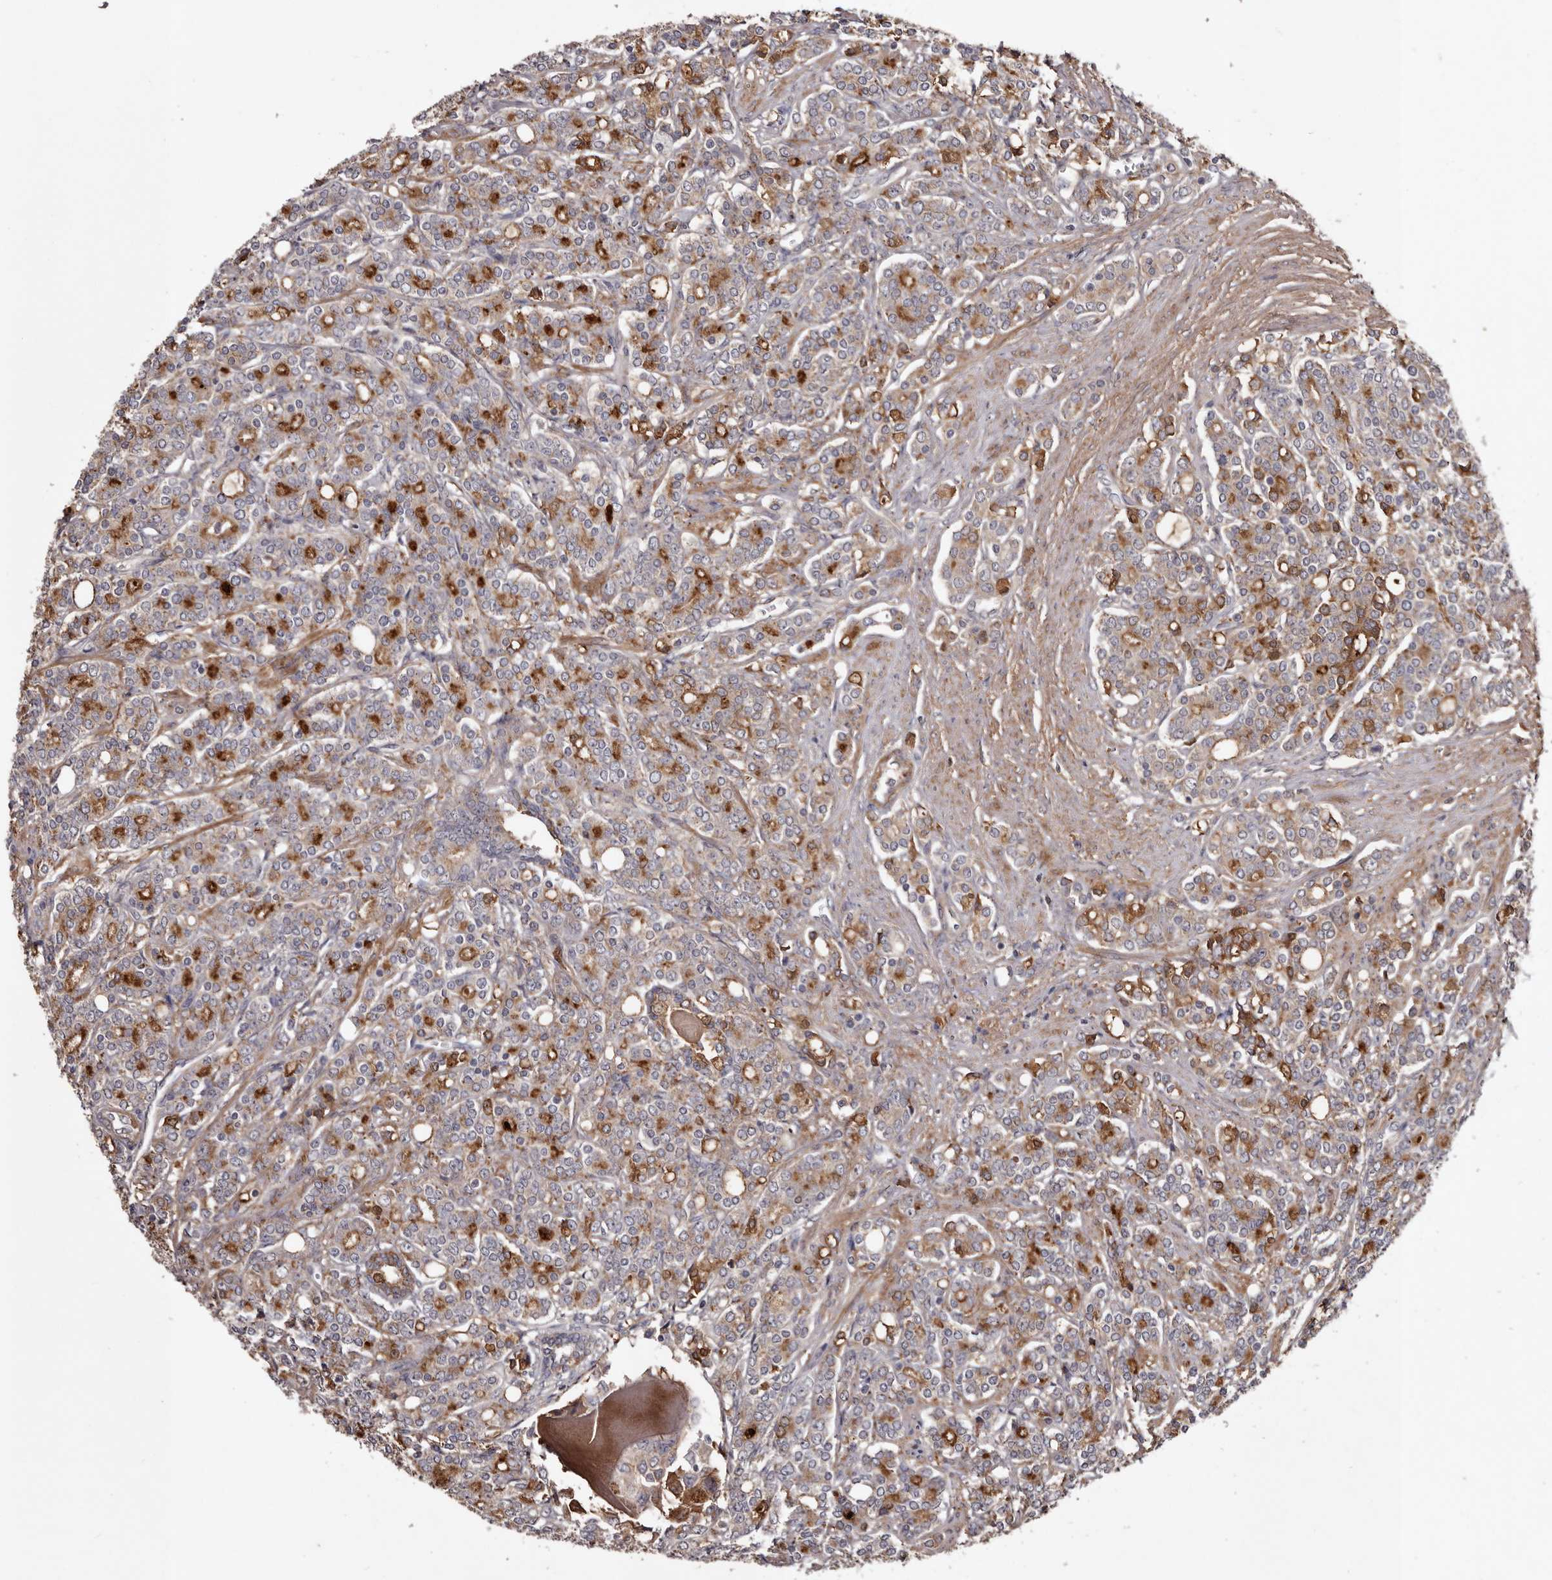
{"staining": {"intensity": "moderate", "quantity": "25%-75%", "location": "cytoplasmic/membranous"}, "tissue": "prostate cancer", "cell_type": "Tumor cells", "image_type": "cancer", "snomed": [{"axis": "morphology", "description": "Adenocarcinoma, High grade"}, {"axis": "topography", "description": "Prostate"}], "caption": "A high-resolution micrograph shows immunohistochemistry (IHC) staining of prostate high-grade adenocarcinoma, which demonstrates moderate cytoplasmic/membranous staining in approximately 25%-75% of tumor cells.", "gene": "CYP1B1", "patient": {"sex": "male", "age": 62}}